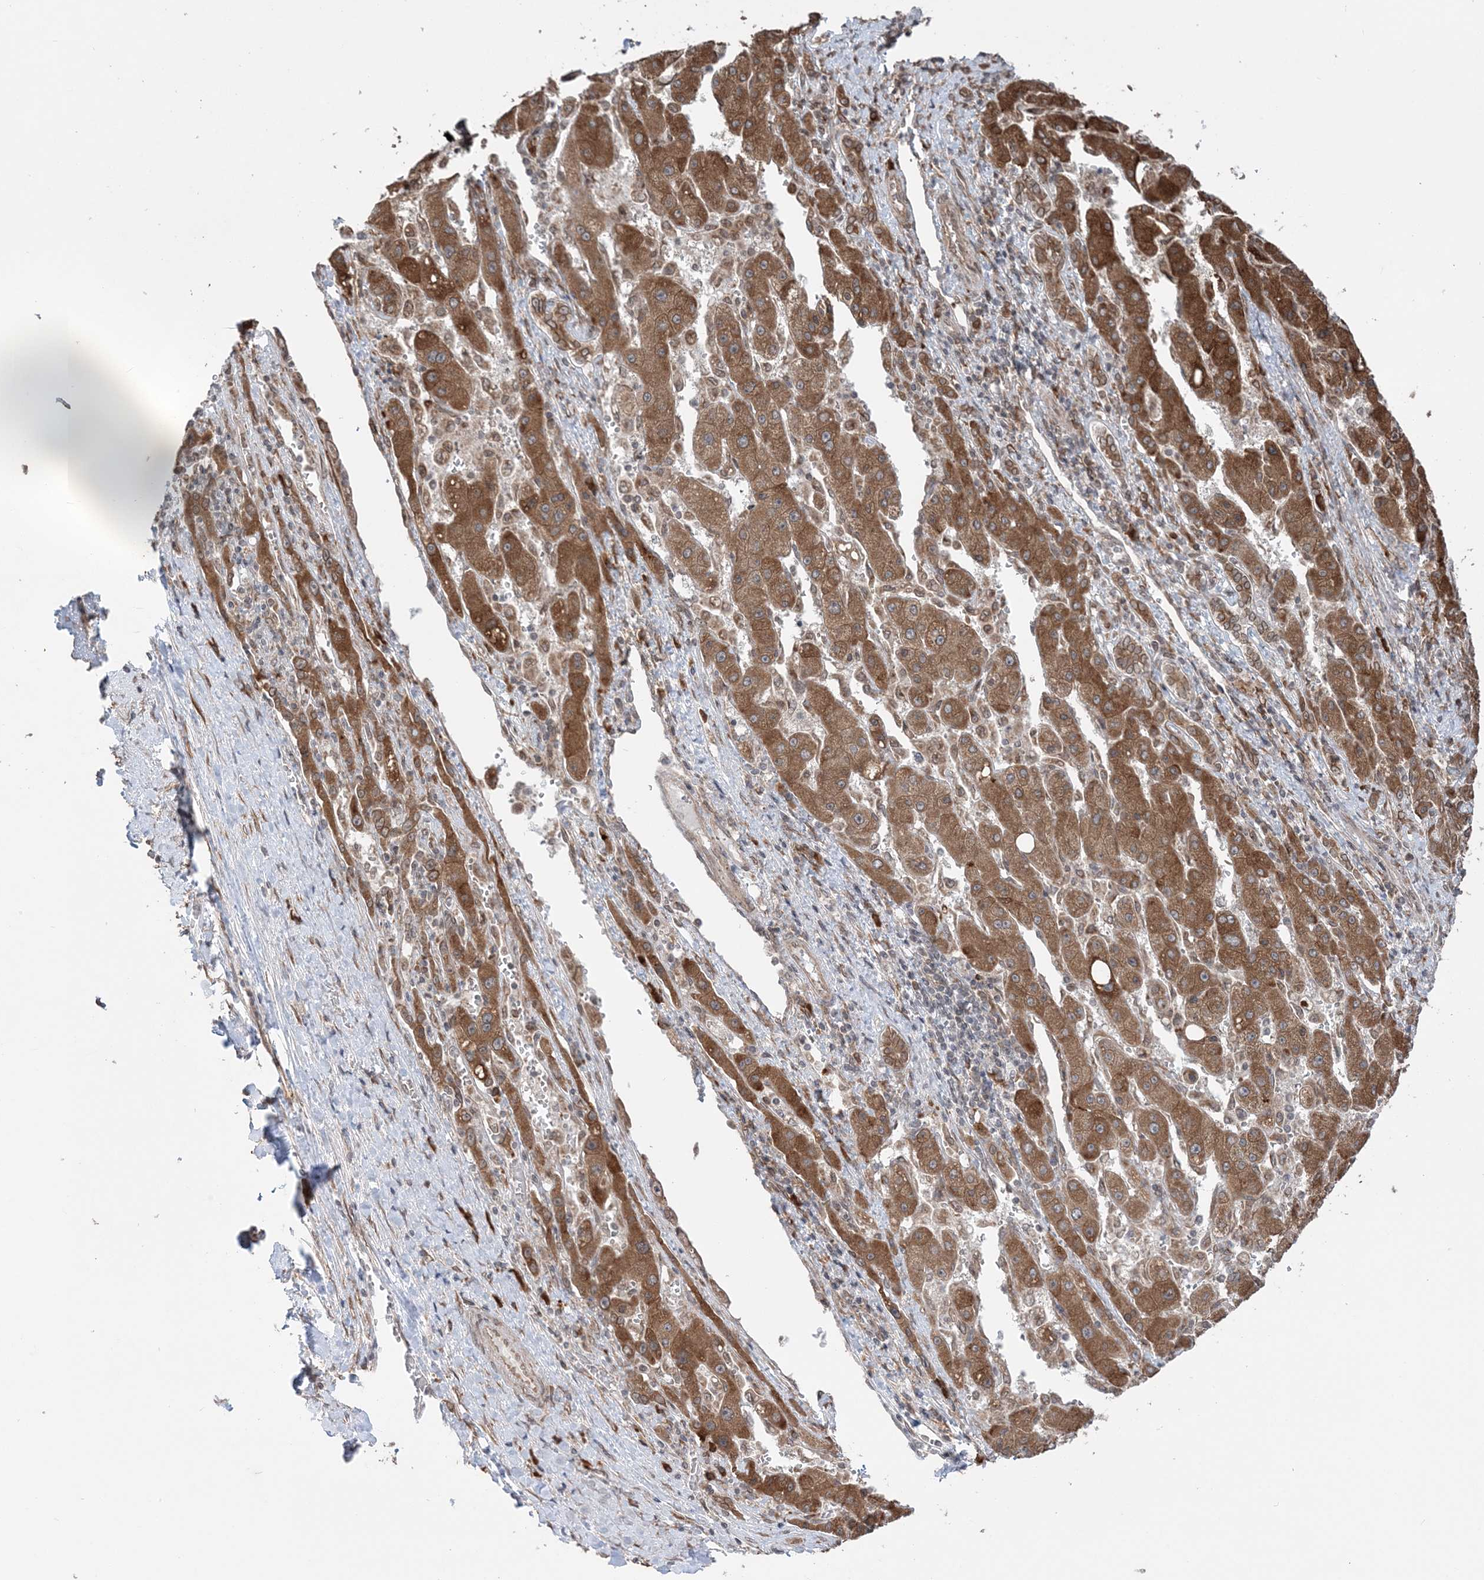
{"staining": {"intensity": "moderate", "quantity": ">75%", "location": "cytoplasmic/membranous"}, "tissue": "liver cancer", "cell_type": "Tumor cells", "image_type": "cancer", "snomed": [{"axis": "morphology", "description": "Carcinoma, Hepatocellular, NOS"}, {"axis": "topography", "description": "Liver"}], "caption": "The image displays staining of liver hepatocellular carcinoma, revealing moderate cytoplasmic/membranous protein positivity (brown color) within tumor cells.", "gene": "TMED10", "patient": {"sex": "female", "age": 73}}